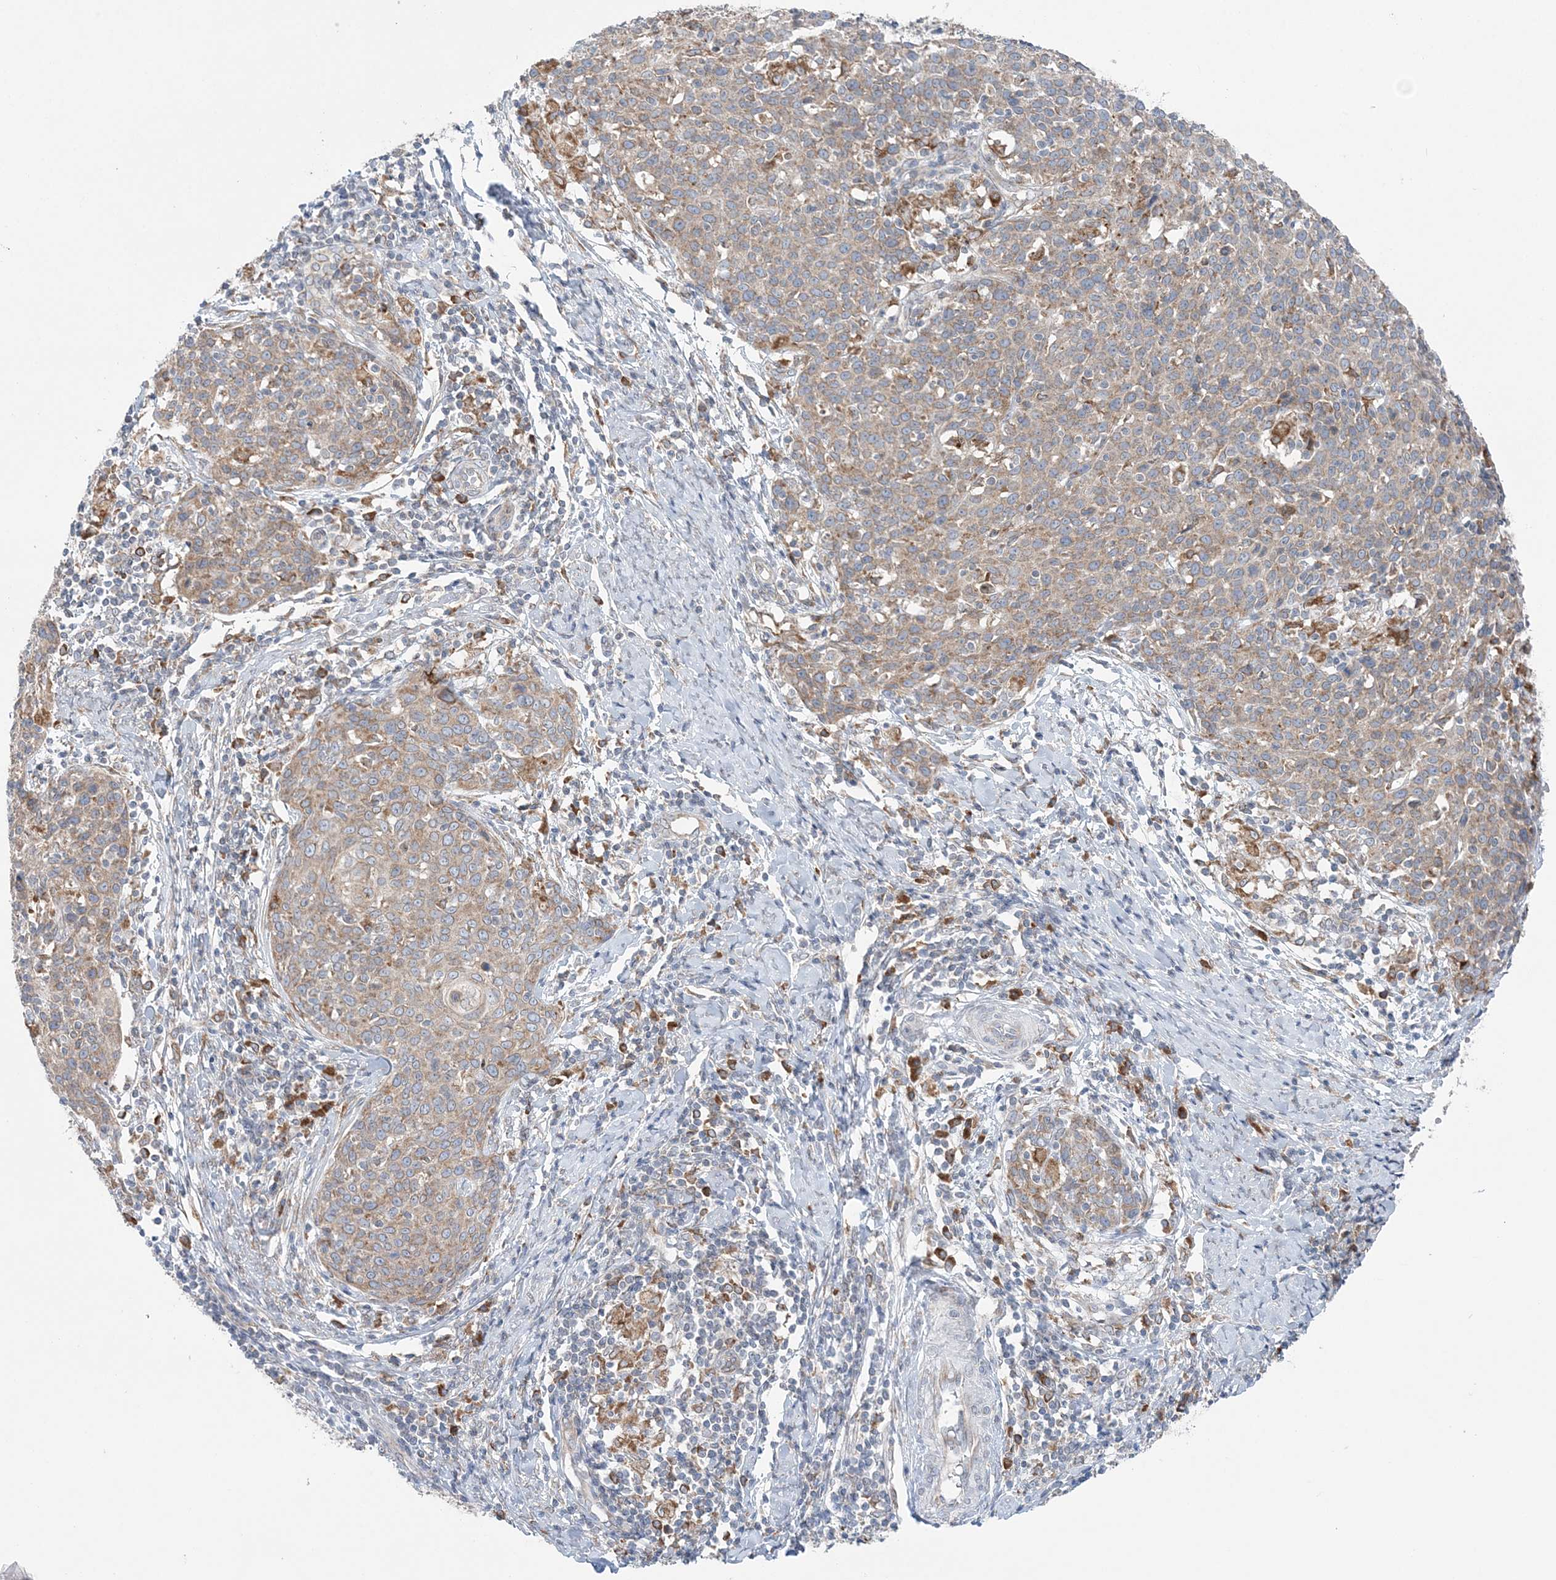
{"staining": {"intensity": "weak", "quantity": ">75%", "location": "cytoplasmic/membranous"}, "tissue": "cervical cancer", "cell_type": "Tumor cells", "image_type": "cancer", "snomed": [{"axis": "morphology", "description": "Squamous cell carcinoma, NOS"}, {"axis": "topography", "description": "Cervix"}], "caption": "Human squamous cell carcinoma (cervical) stained for a protein (brown) exhibits weak cytoplasmic/membranous positive staining in approximately >75% of tumor cells.", "gene": "TMED10", "patient": {"sex": "female", "age": 38}}